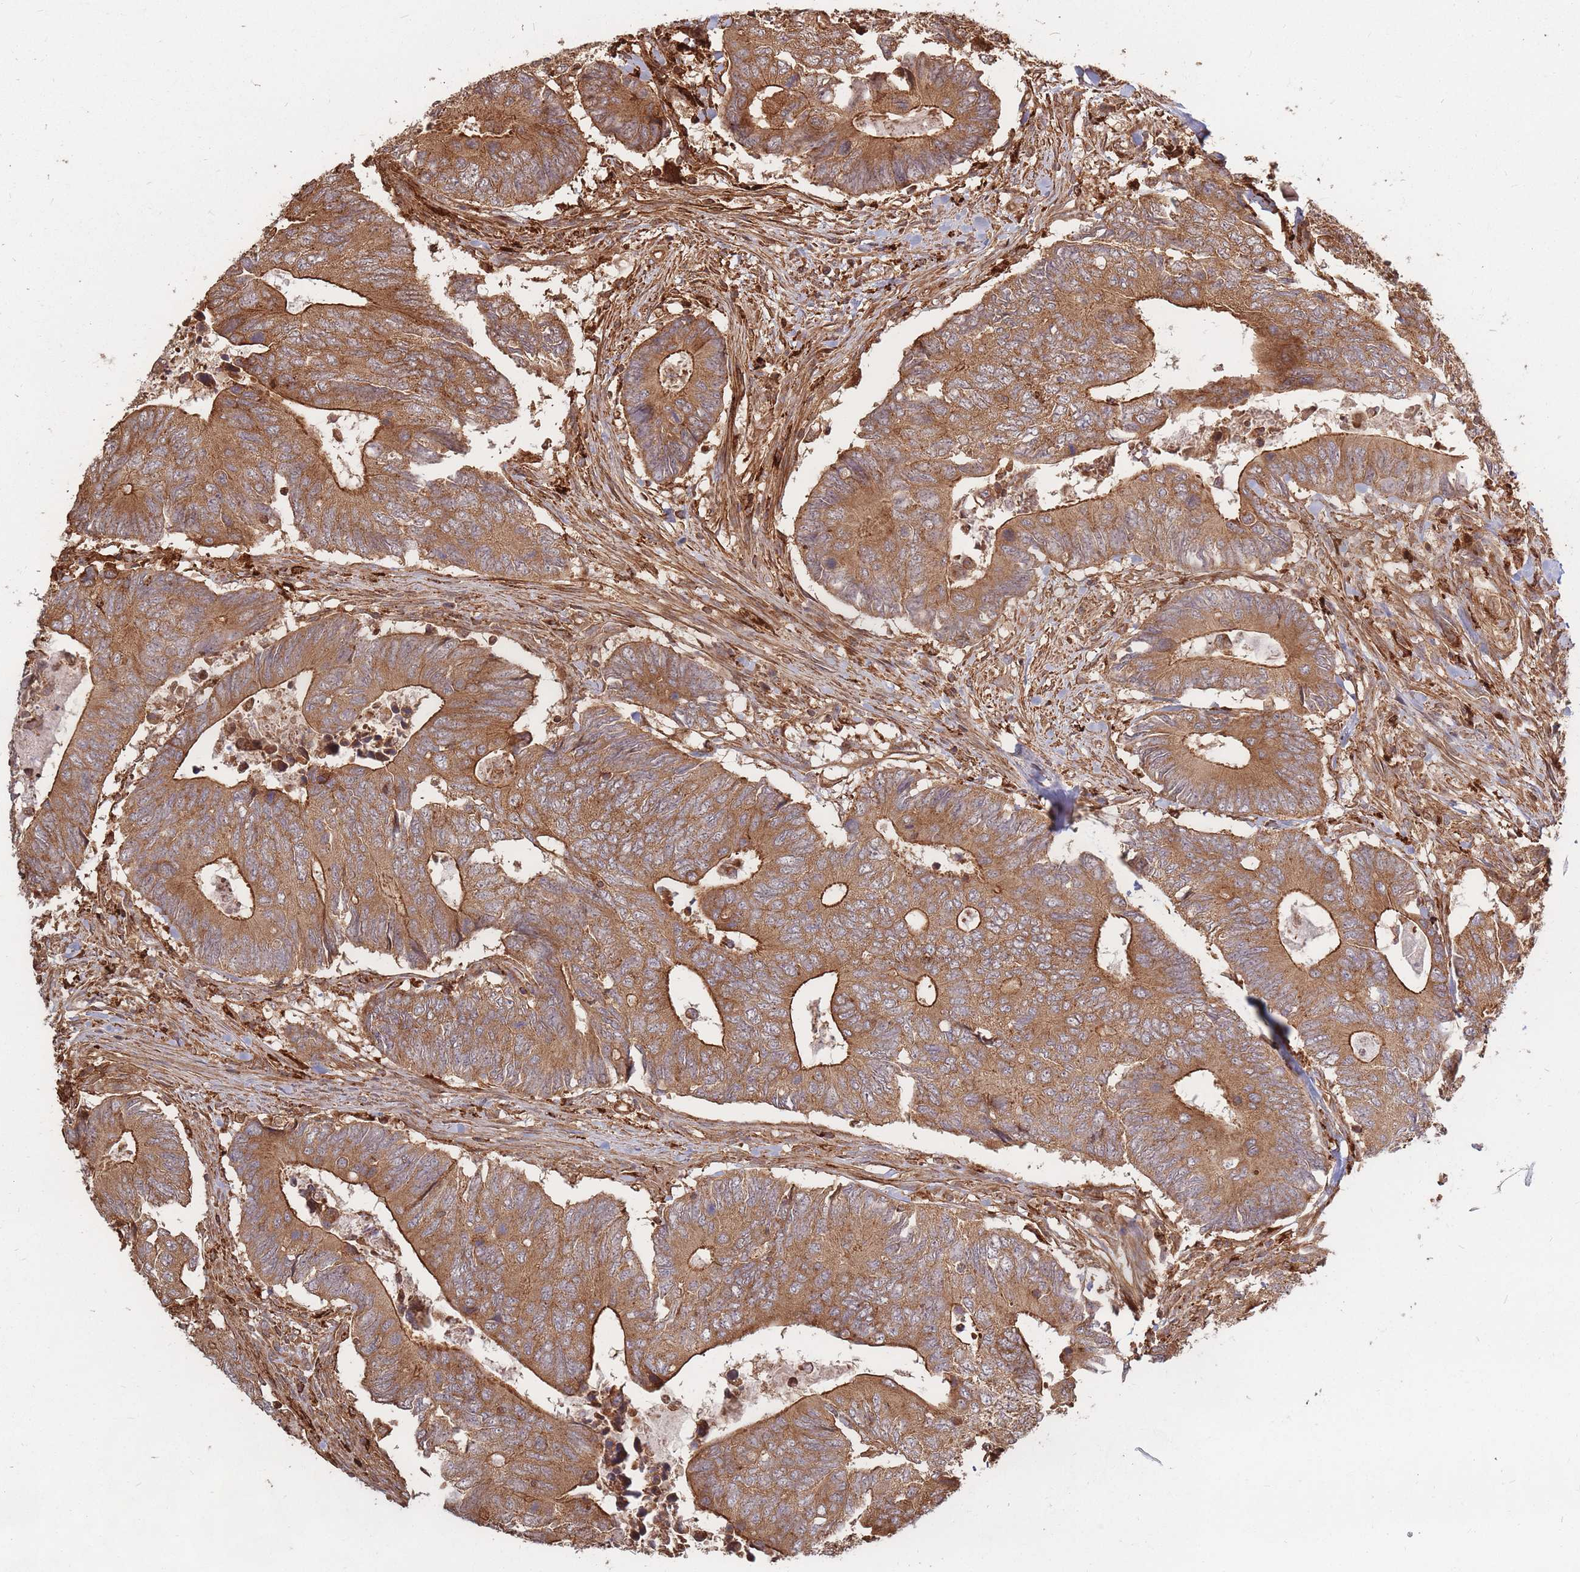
{"staining": {"intensity": "moderate", "quantity": ">75%", "location": "cytoplasmic/membranous"}, "tissue": "colorectal cancer", "cell_type": "Tumor cells", "image_type": "cancer", "snomed": [{"axis": "morphology", "description": "Adenocarcinoma, NOS"}, {"axis": "topography", "description": "Colon"}], "caption": "High-power microscopy captured an IHC photomicrograph of colorectal cancer, revealing moderate cytoplasmic/membranous positivity in about >75% of tumor cells.", "gene": "RASSF2", "patient": {"sex": "male", "age": 87}}